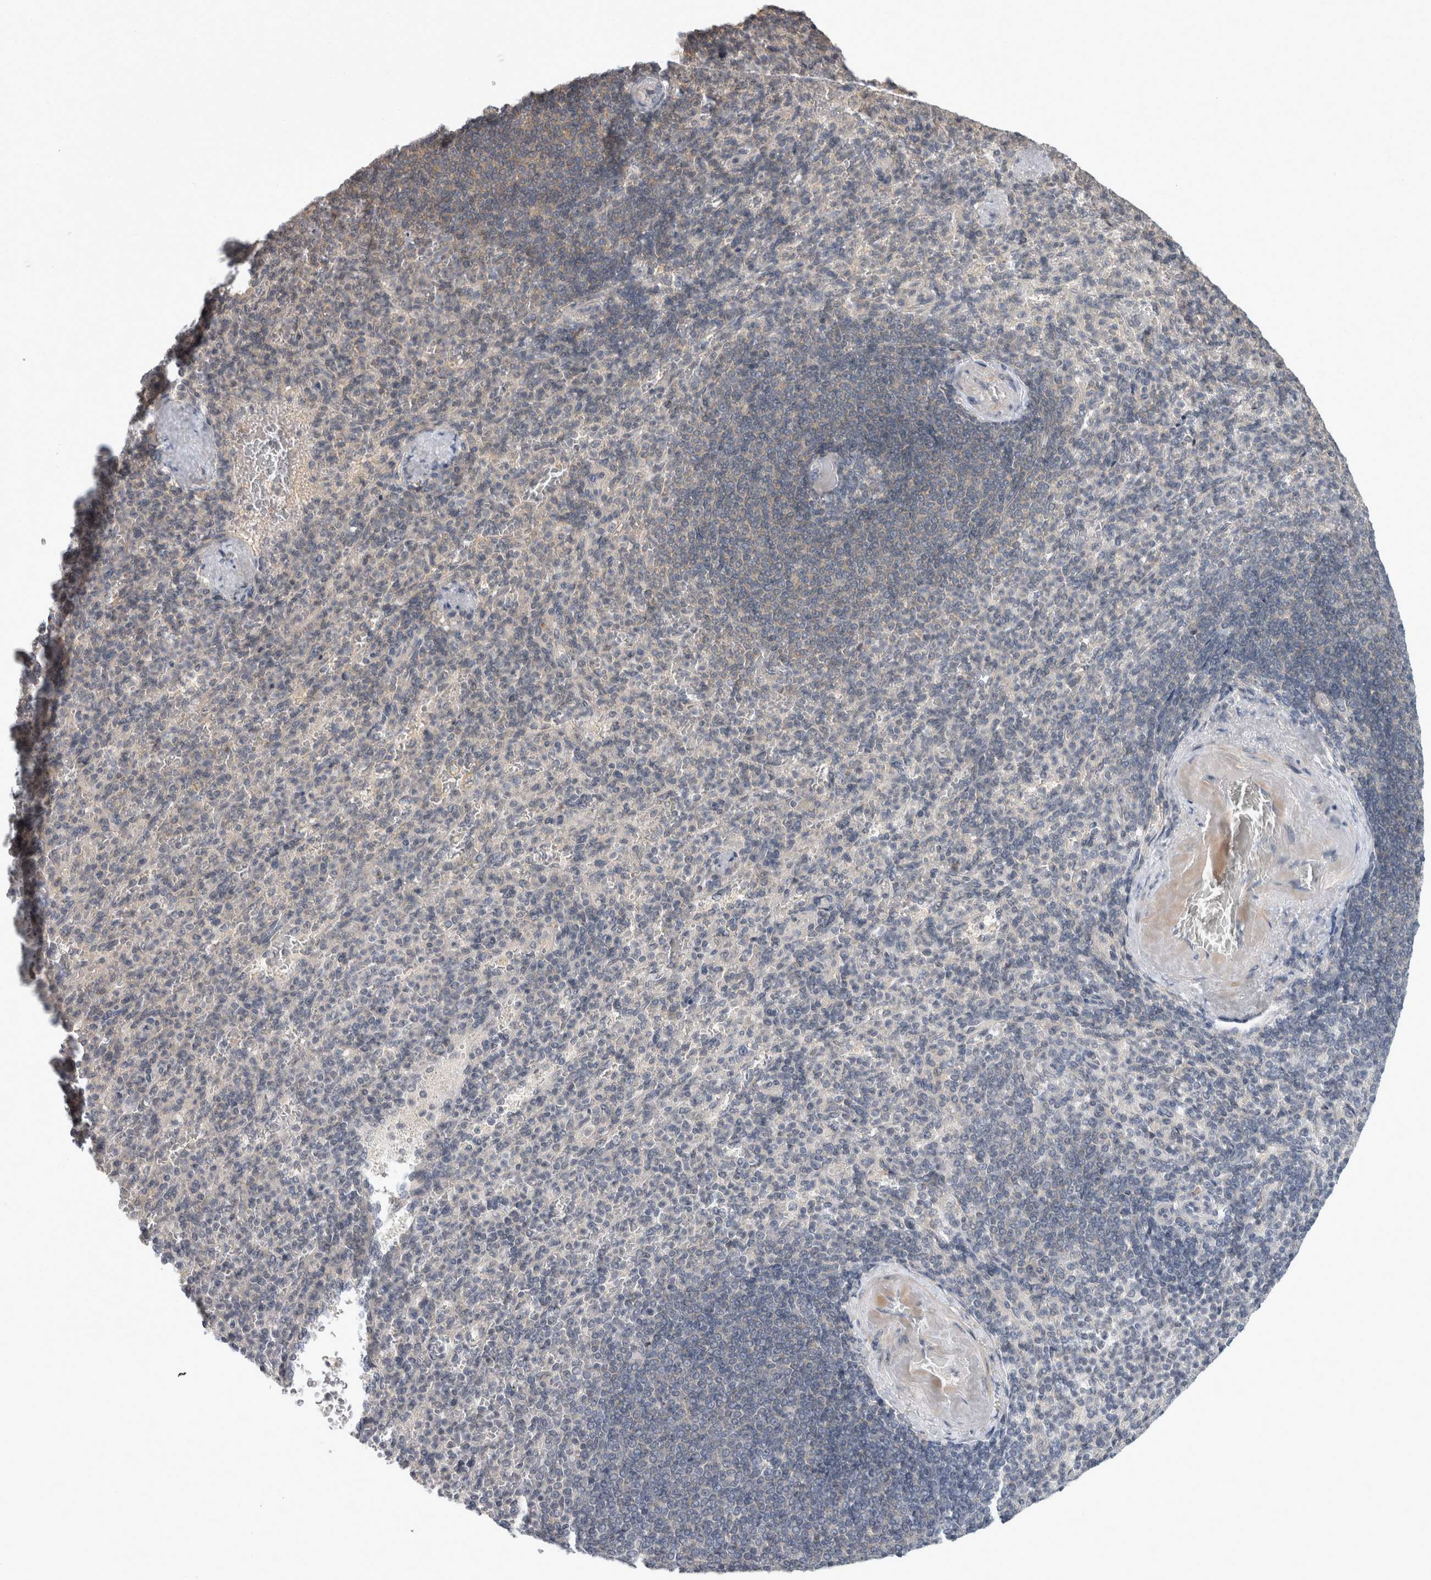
{"staining": {"intensity": "negative", "quantity": "none", "location": "none"}, "tissue": "spleen", "cell_type": "Cells in red pulp", "image_type": "normal", "snomed": [{"axis": "morphology", "description": "Normal tissue, NOS"}, {"axis": "topography", "description": "Spleen"}], "caption": "An image of spleen stained for a protein exhibits no brown staining in cells in red pulp. (IHC, brightfield microscopy, high magnification).", "gene": "RBM28", "patient": {"sex": "female", "age": 74}}